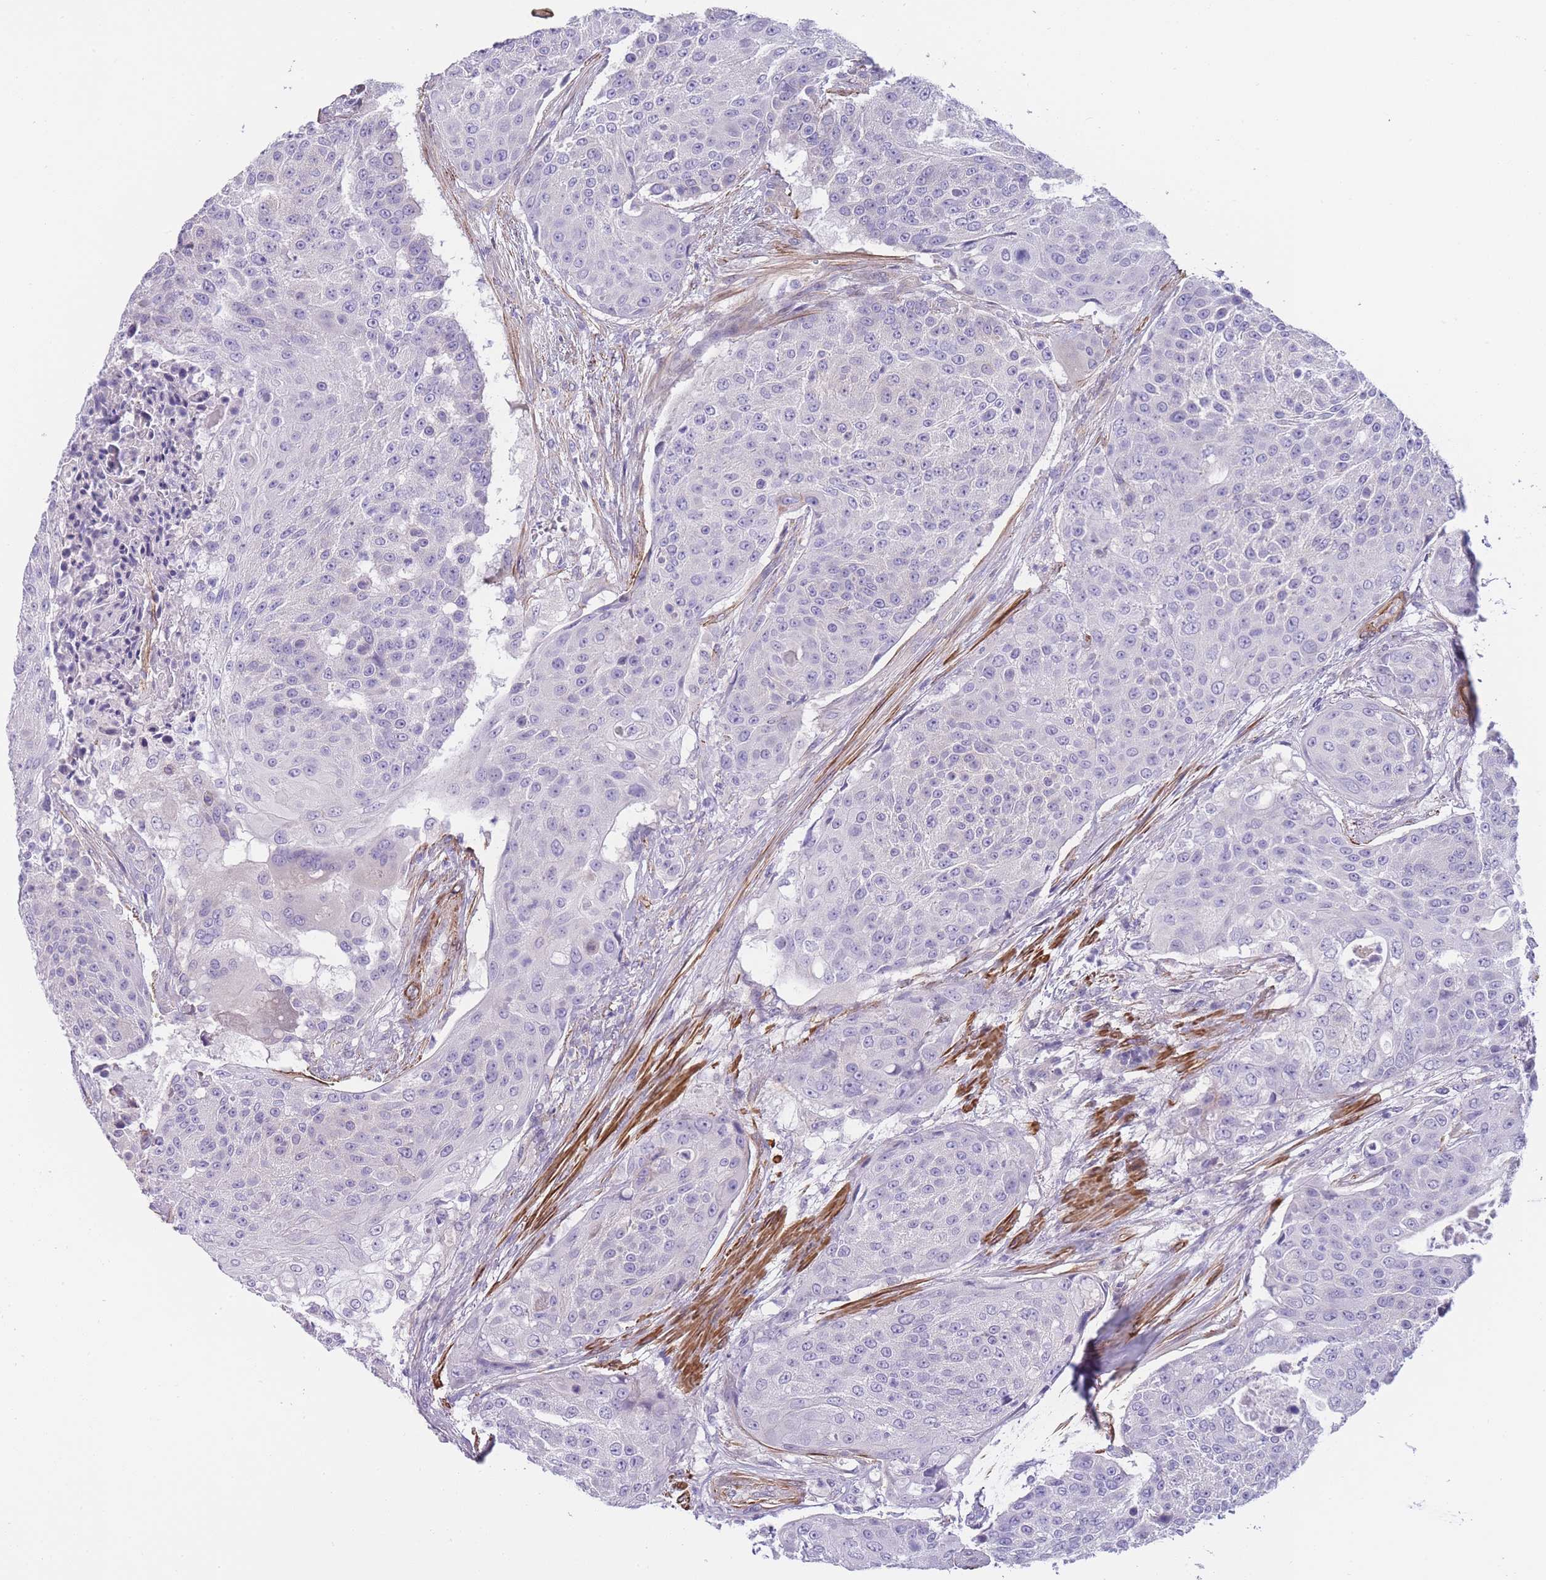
{"staining": {"intensity": "negative", "quantity": "none", "location": "none"}, "tissue": "urothelial cancer", "cell_type": "Tumor cells", "image_type": "cancer", "snomed": [{"axis": "morphology", "description": "Urothelial carcinoma, High grade"}, {"axis": "topography", "description": "Urinary bladder"}], "caption": "A micrograph of human urothelial cancer is negative for staining in tumor cells.", "gene": "FAM124A", "patient": {"sex": "female", "age": 63}}